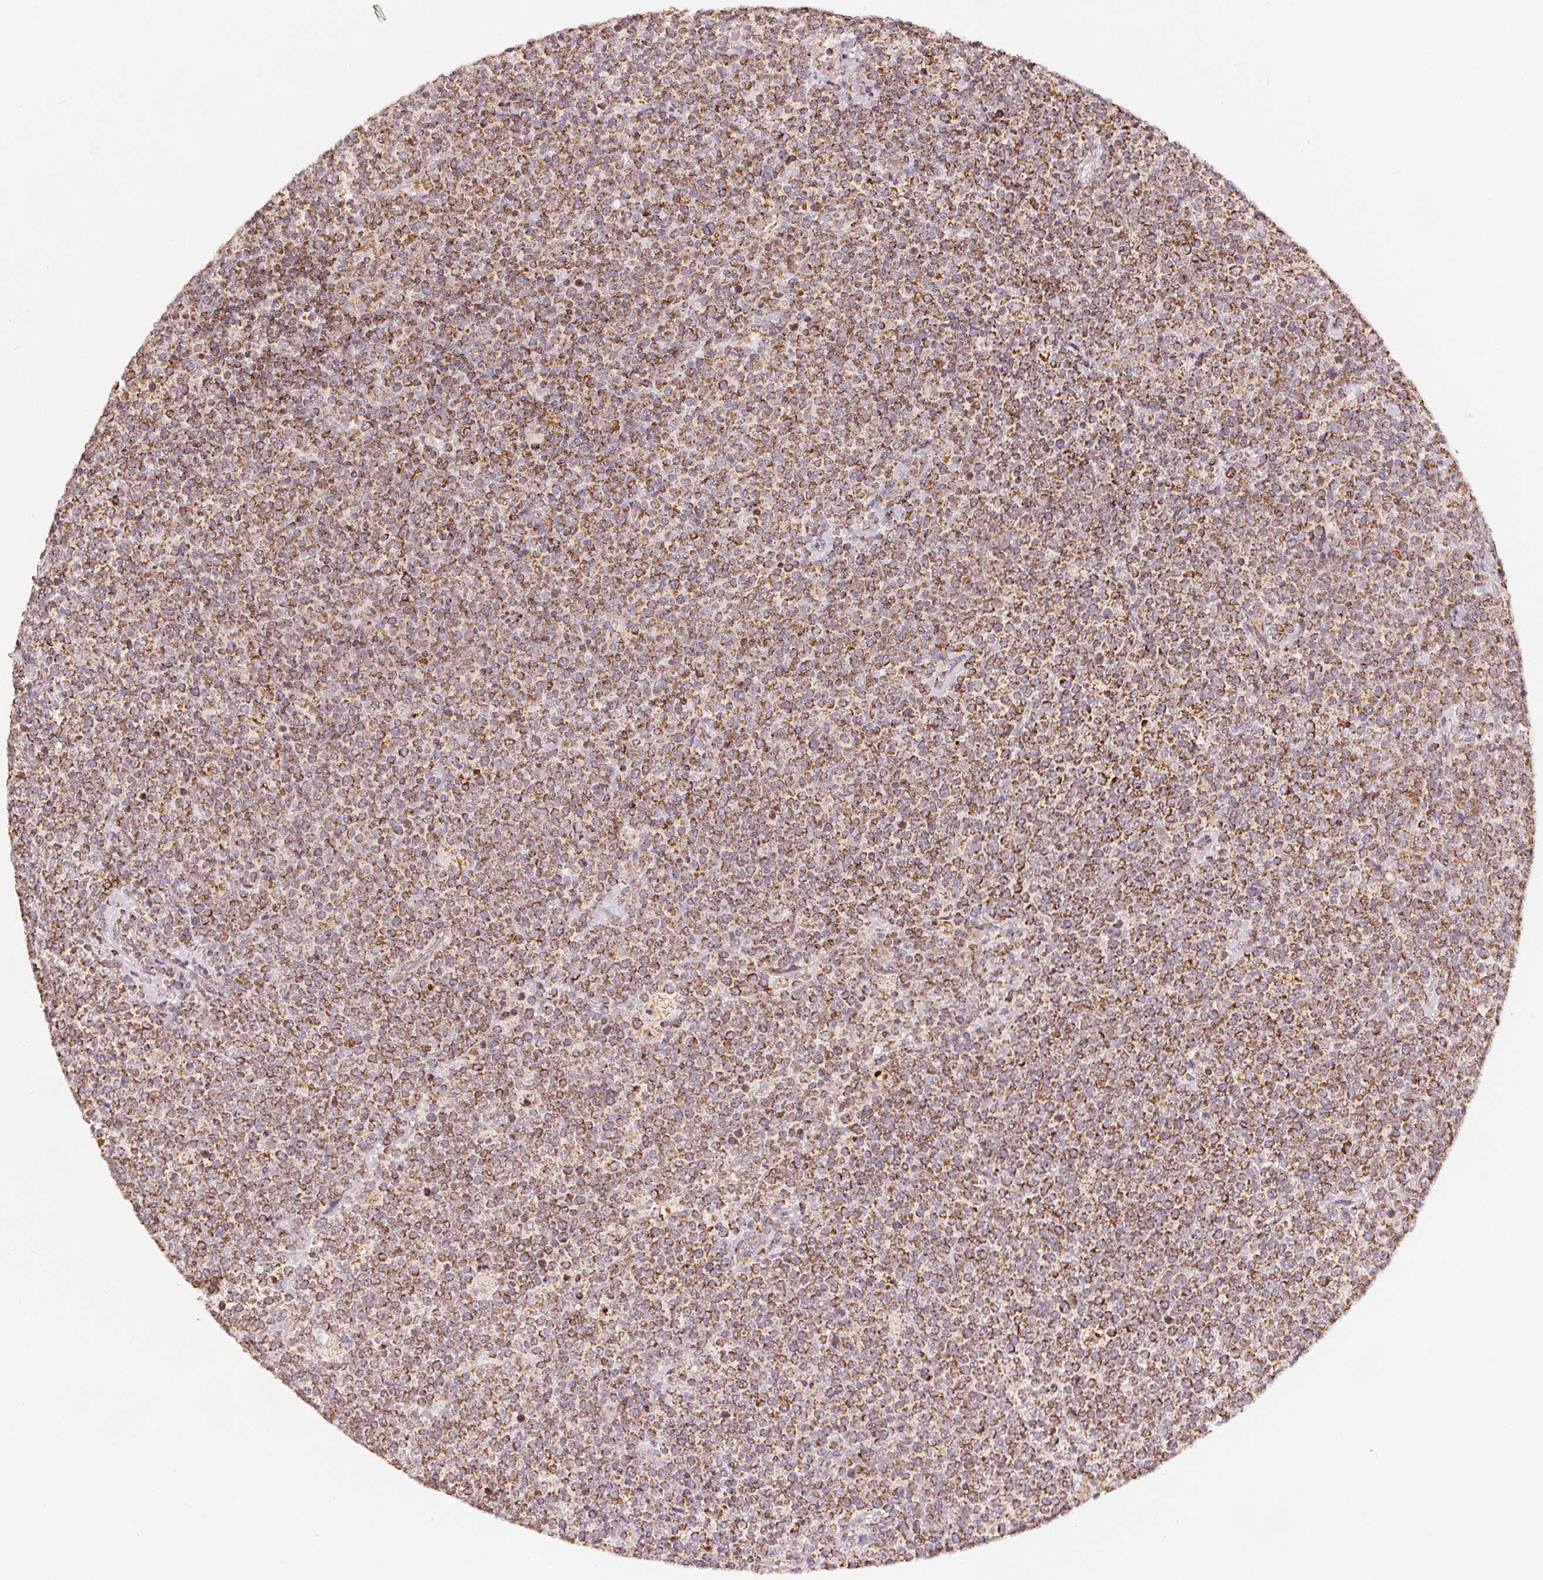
{"staining": {"intensity": "strong", "quantity": ">75%", "location": "cytoplasmic/membranous"}, "tissue": "lymphoma", "cell_type": "Tumor cells", "image_type": "cancer", "snomed": [{"axis": "morphology", "description": "Malignant lymphoma, non-Hodgkin's type, High grade"}, {"axis": "topography", "description": "Lymph node"}], "caption": "Brown immunohistochemical staining in human lymphoma demonstrates strong cytoplasmic/membranous staining in about >75% of tumor cells.", "gene": "SDHB", "patient": {"sex": "male", "age": 61}}